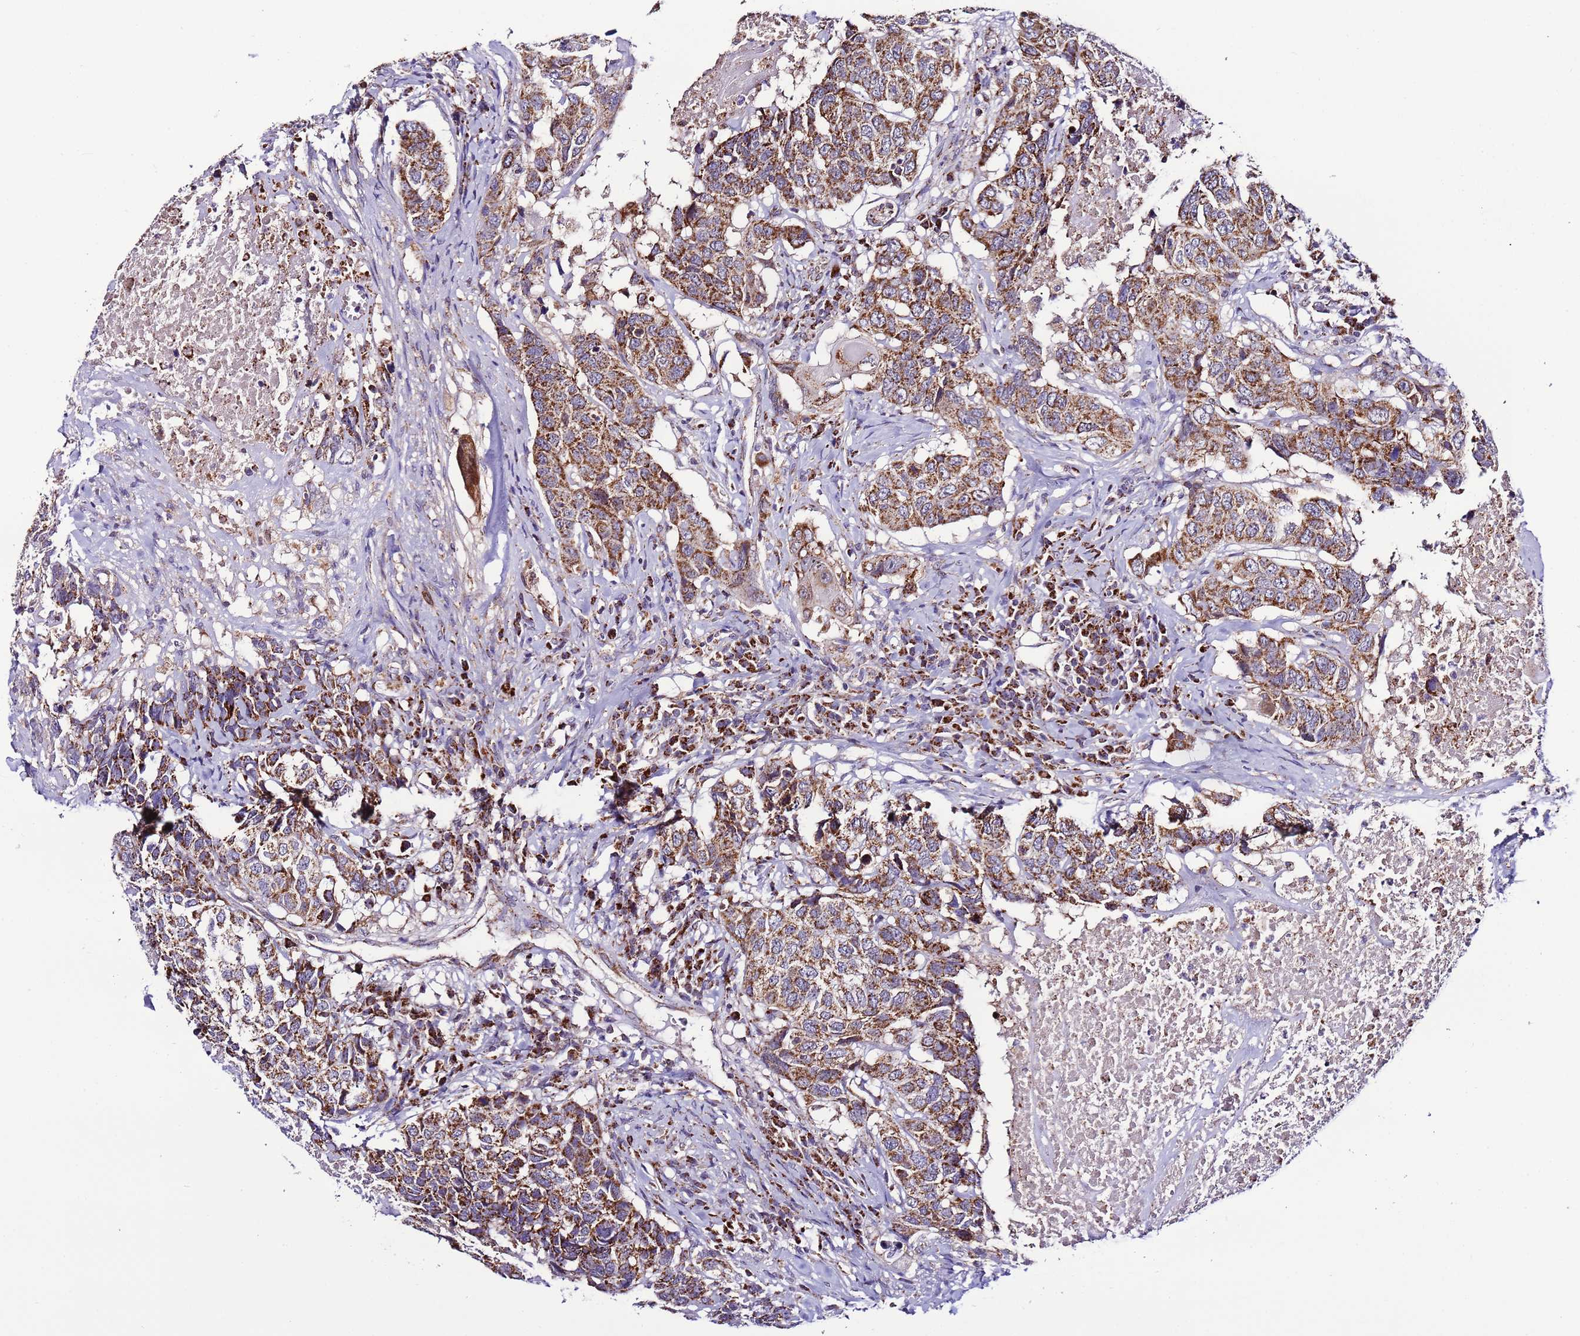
{"staining": {"intensity": "strong", "quantity": ">75%", "location": "cytoplasmic/membranous"}, "tissue": "head and neck cancer", "cell_type": "Tumor cells", "image_type": "cancer", "snomed": [{"axis": "morphology", "description": "Squamous cell carcinoma, NOS"}, {"axis": "topography", "description": "Head-Neck"}], "caption": "Protein expression analysis of squamous cell carcinoma (head and neck) shows strong cytoplasmic/membranous expression in about >75% of tumor cells. Nuclei are stained in blue.", "gene": "UEVLD", "patient": {"sex": "male", "age": 66}}